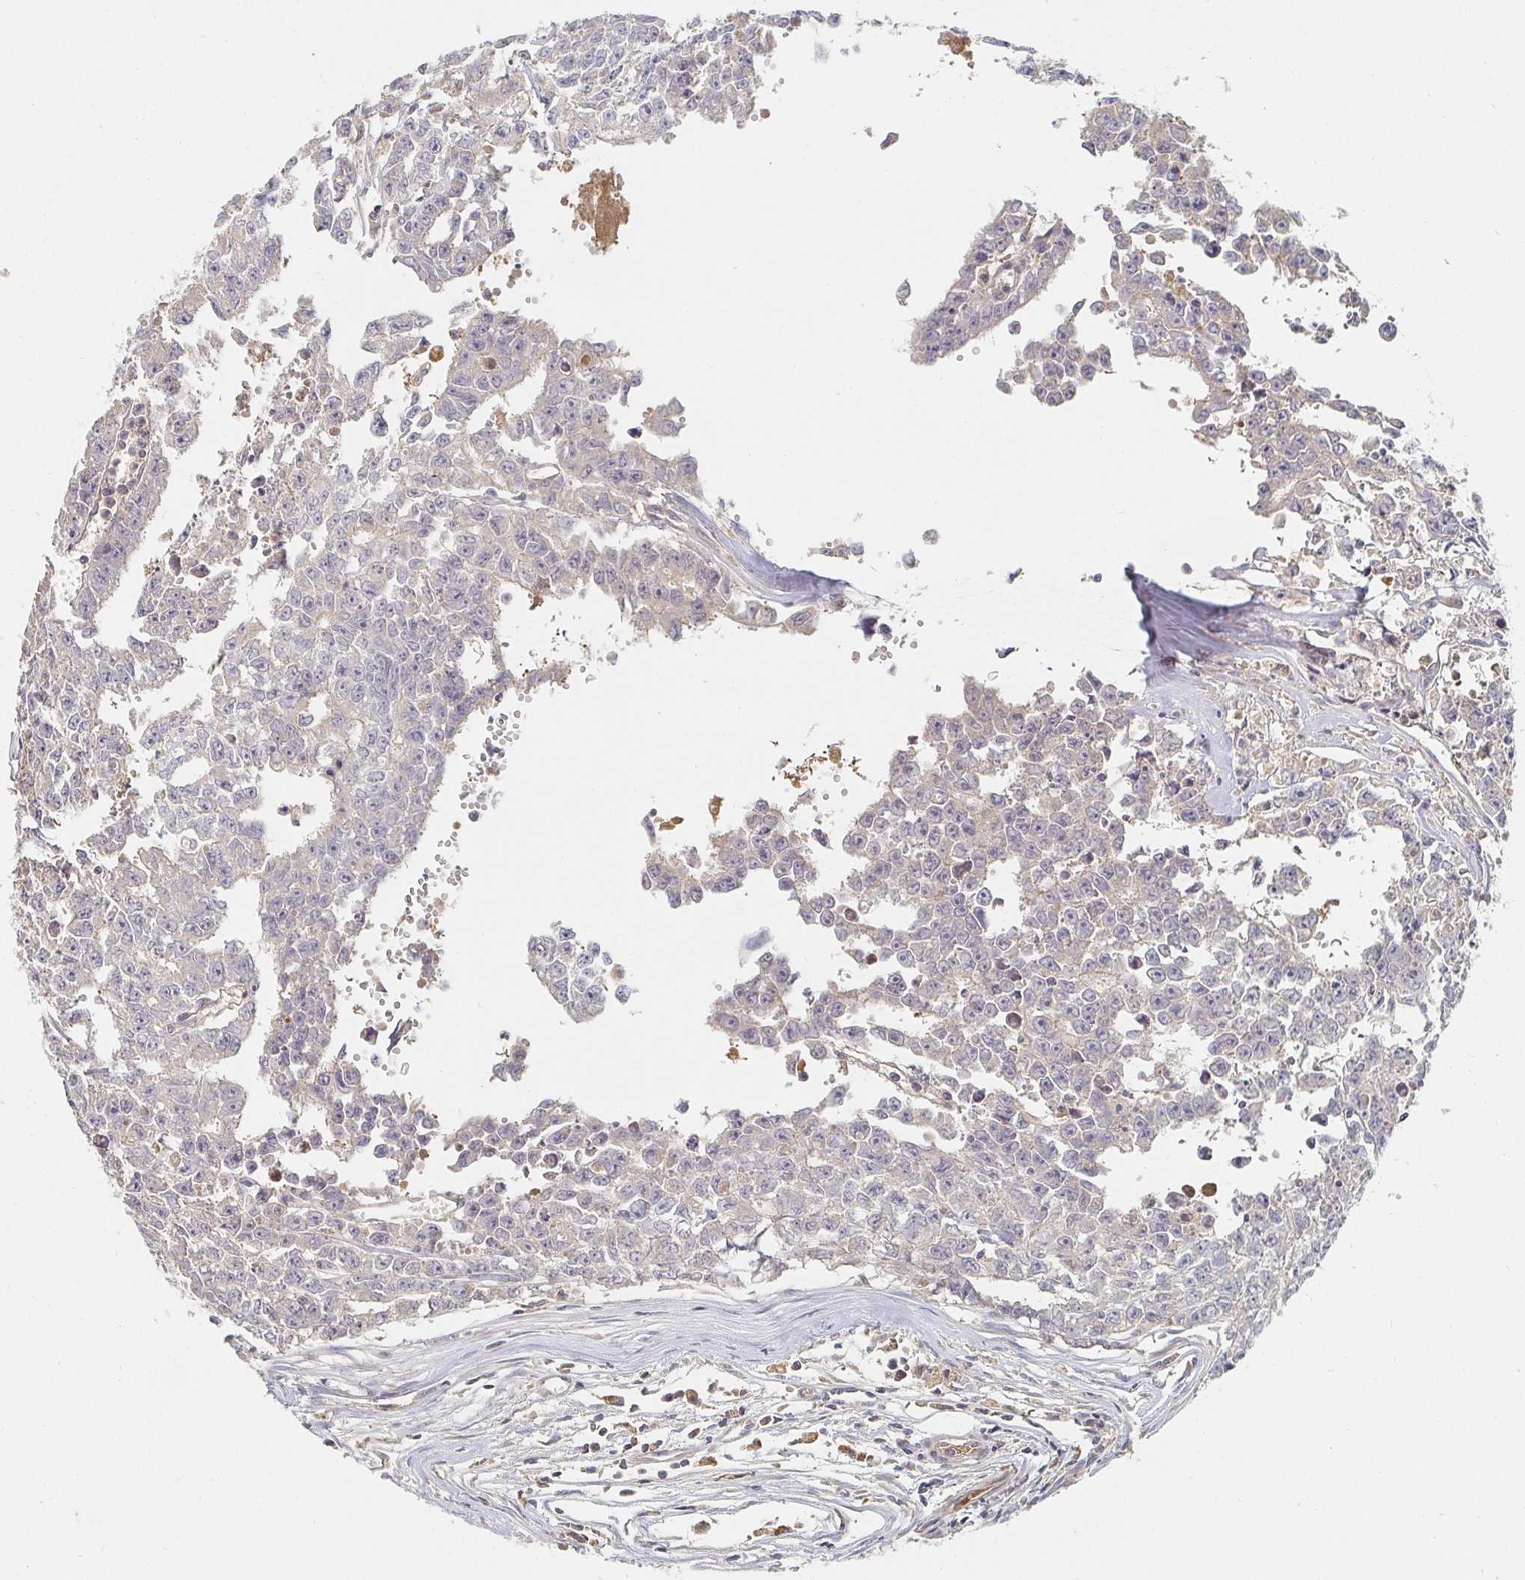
{"staining": {"intensity": "negative", "quantity": "none", "location": "none"}, "tissue": "testis cancer", "cell_type": "Tumor cells", "image_type": "cancer", "snomed": [{"axis": "morphology", "description": "Carcinoma, Embryonal, NOS"}, {"axis": "morphology", "description": "Teratoma, malignant, NOS"}, {"axis": "topography", "description": "Testis"}], "caption": "Immunohistochemistry micrograph of testis embryonal carcinoma stained for a protein (brown), which demonstrates no expression in tumor cells.", "gene": "NME9", "patient": {"sex": "male", "age": 24}}